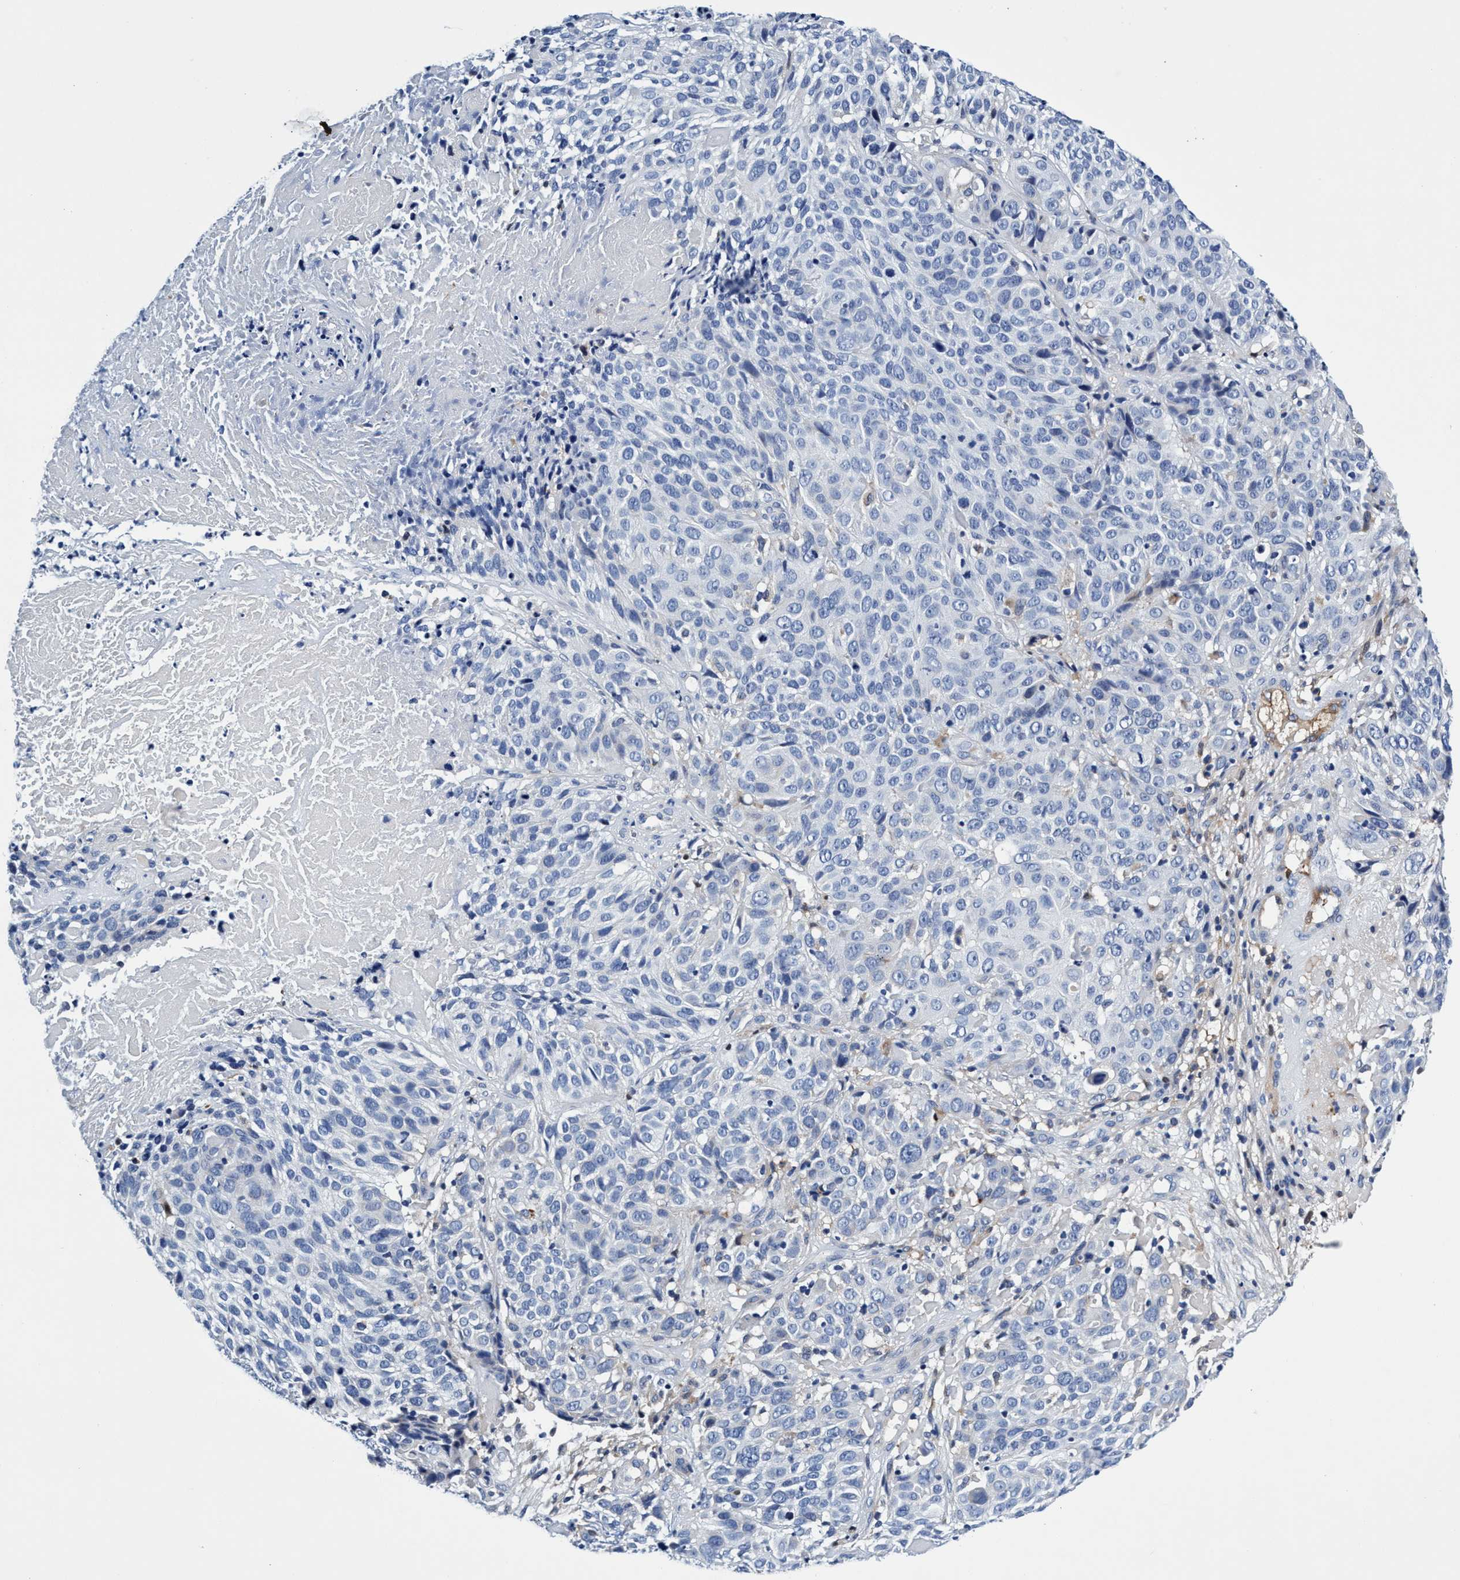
{"staining": {"intensity": "negative", "quantity": "none", "location": "none"}, "tissue": "cervical cancer", "cell_type": "Tumor cells", "image_type": "cancer", "snomed": [{"axis": "morphology", "description": "Squamous cell carcinoma, NOS"}, {"axis": "topography", "description": "Cervix"}], "caption": "Tumor cells are negative for protein expression in human cervical squamous cell carcinoma. (Stains: DAB immunohistochemistry with hematoxylin counter stain, Microscopy: brightfield microscopy at high magnification).", "gene": "UBALD2", "patient": {"sex": "female", "age": 74}}